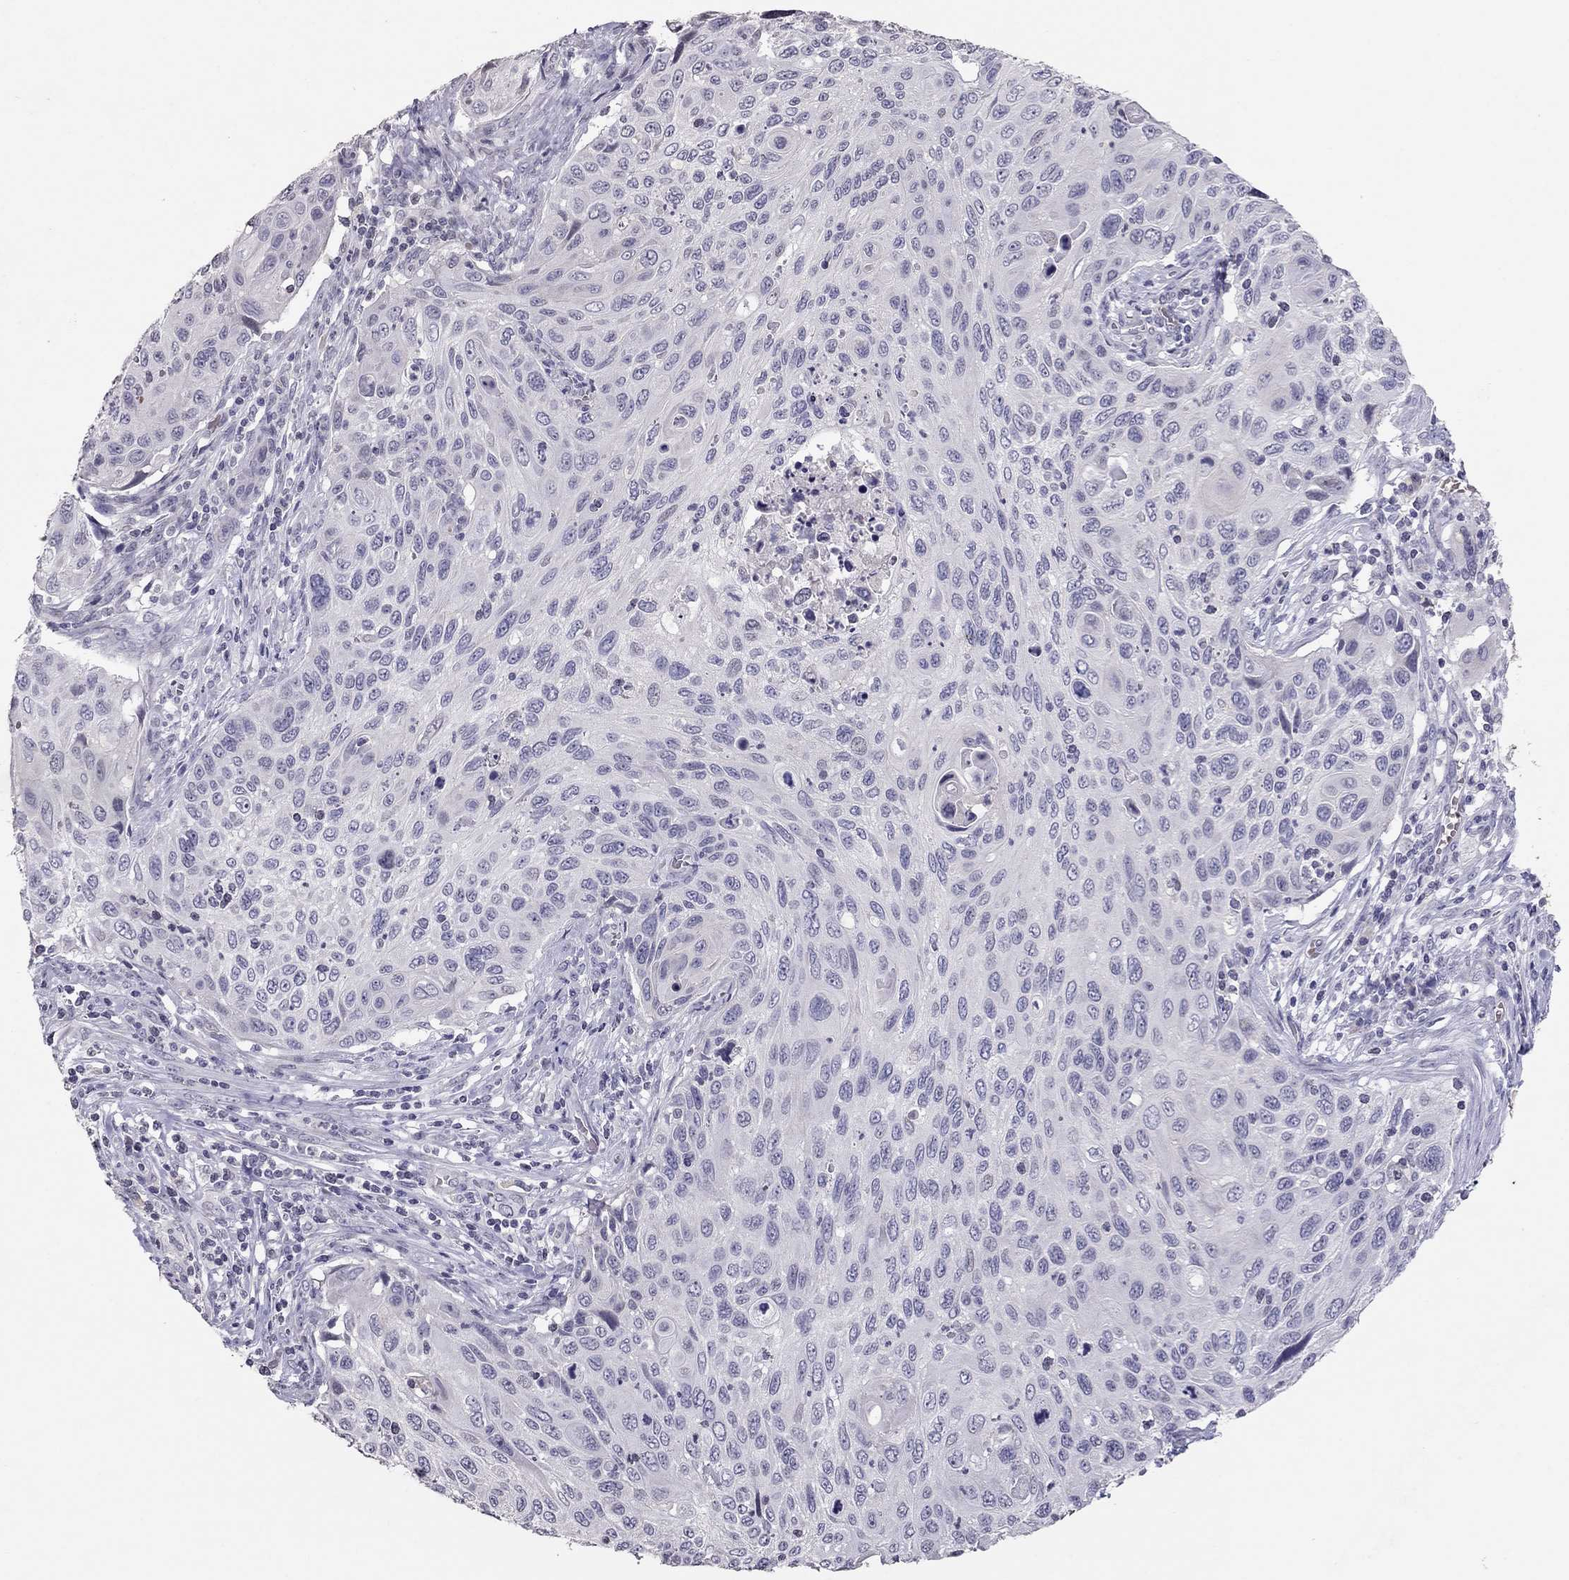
{"staining": {"intensity": "negative", "quantity": "none", "location": "none"}, "tissue": "cervical cancer", "cell_type": "Tumor cells", "image_type": "cancer", "snomed": [{"axis": "morphology", "description": "Squamous cell carcinoma, NOS"}, {"axis": "topography", "description": "Cervix"}], "caption": "An IHC image of squamous cell carcinoma (cervical) is shown. There is no staining in tumor cells of squamous cell carcinoma (cervical).", "gene": "TSHB", "patient": {"sex": "female", "age": 70}}